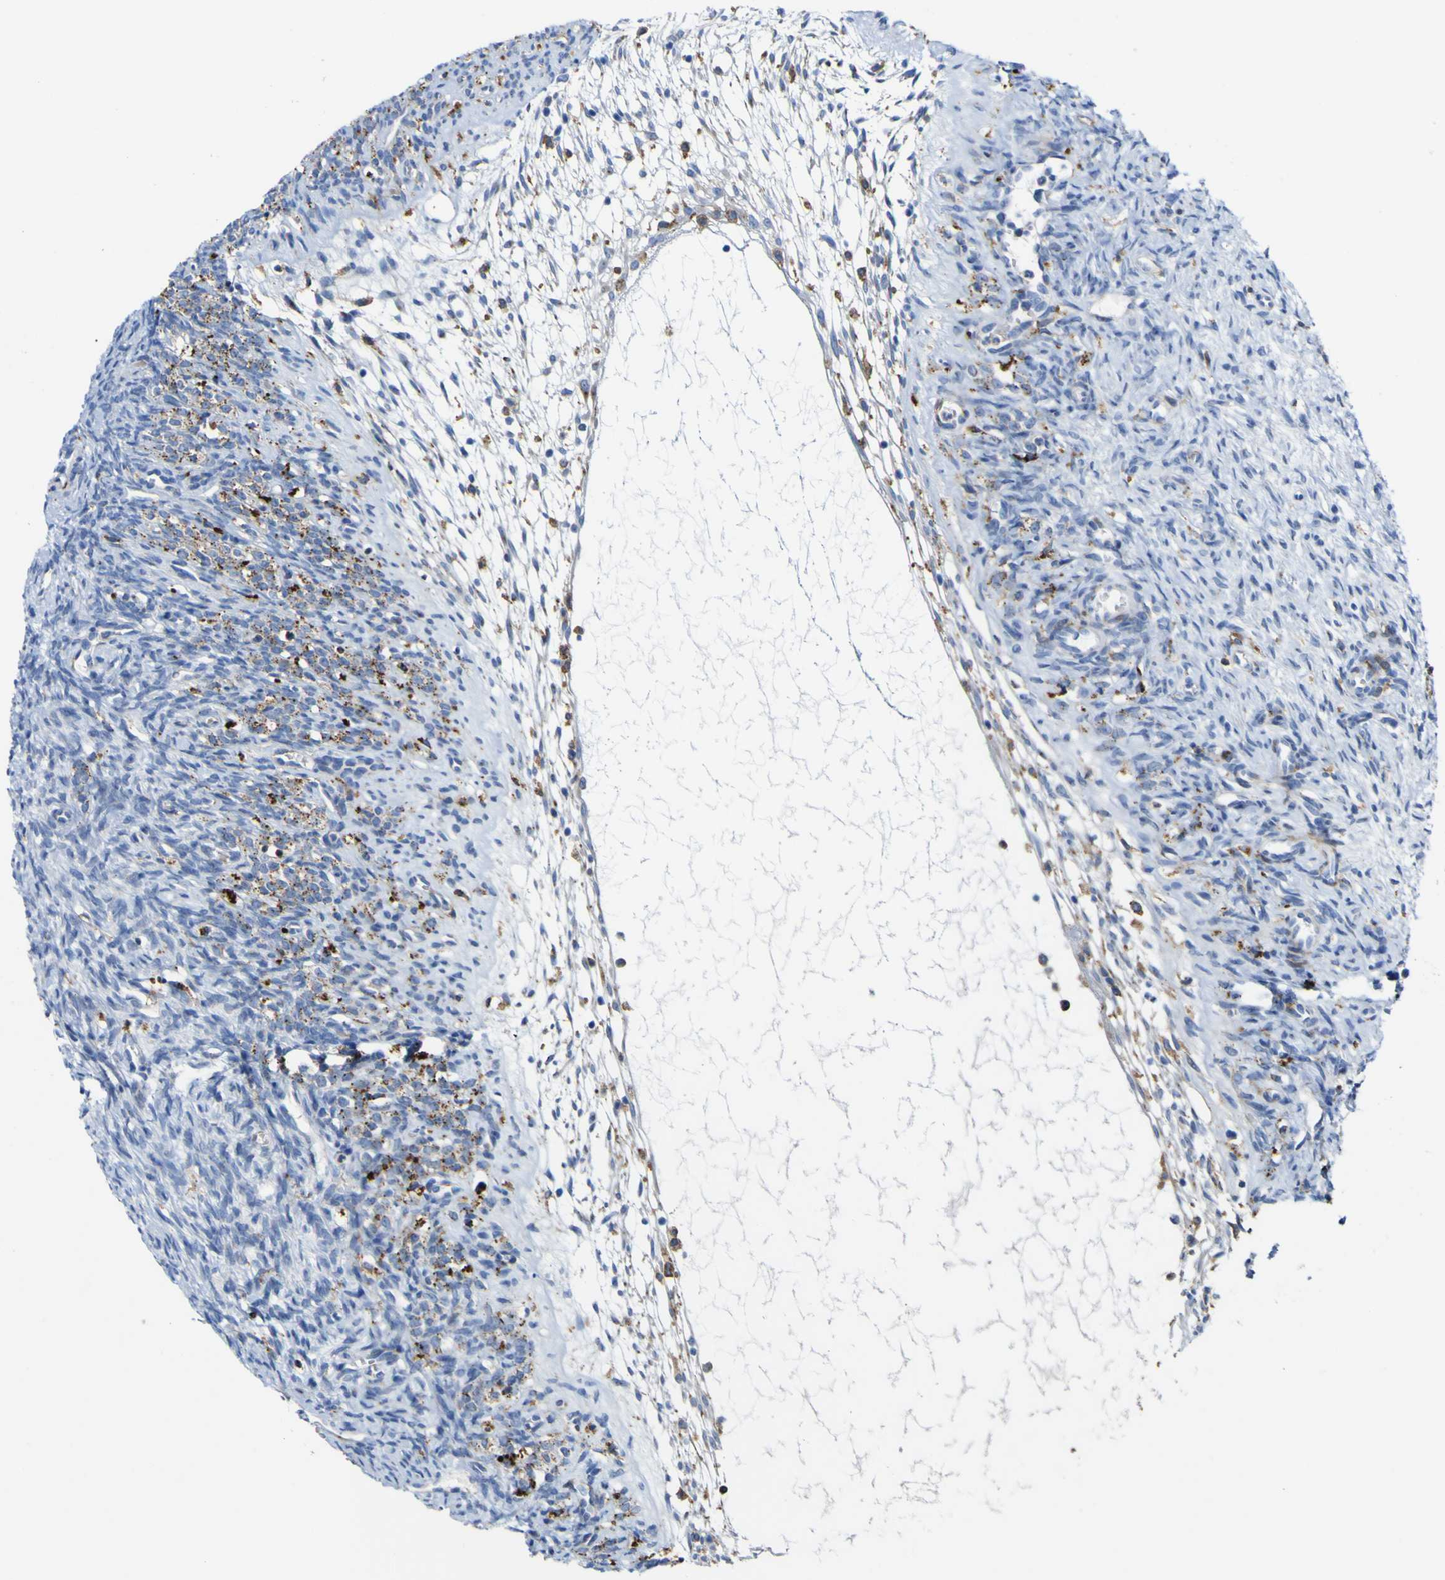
{"staining": {"intensity": "strong", "quantity": "<25%", "location": "cytoplasmic/membranous"}, "tissue": "ovary", "cell_type": "Ovarian stroma cells", "image_type": "normal", "snomed": [{"axis": "morphology", "description": "Normal tissue, NOS"}, {"axis": "topography", "description": "Ovary"}], "caption": "Ovary stained with IHC demonstrates strong cytoplasmic/membranous expression in about <25% of ovarian stroma cells. Immunohistochemistry stains the protein in brown and the nuclei are stained blue.", "gene": "PTPRF", "patient": {"sex": "female", "age": 33}}